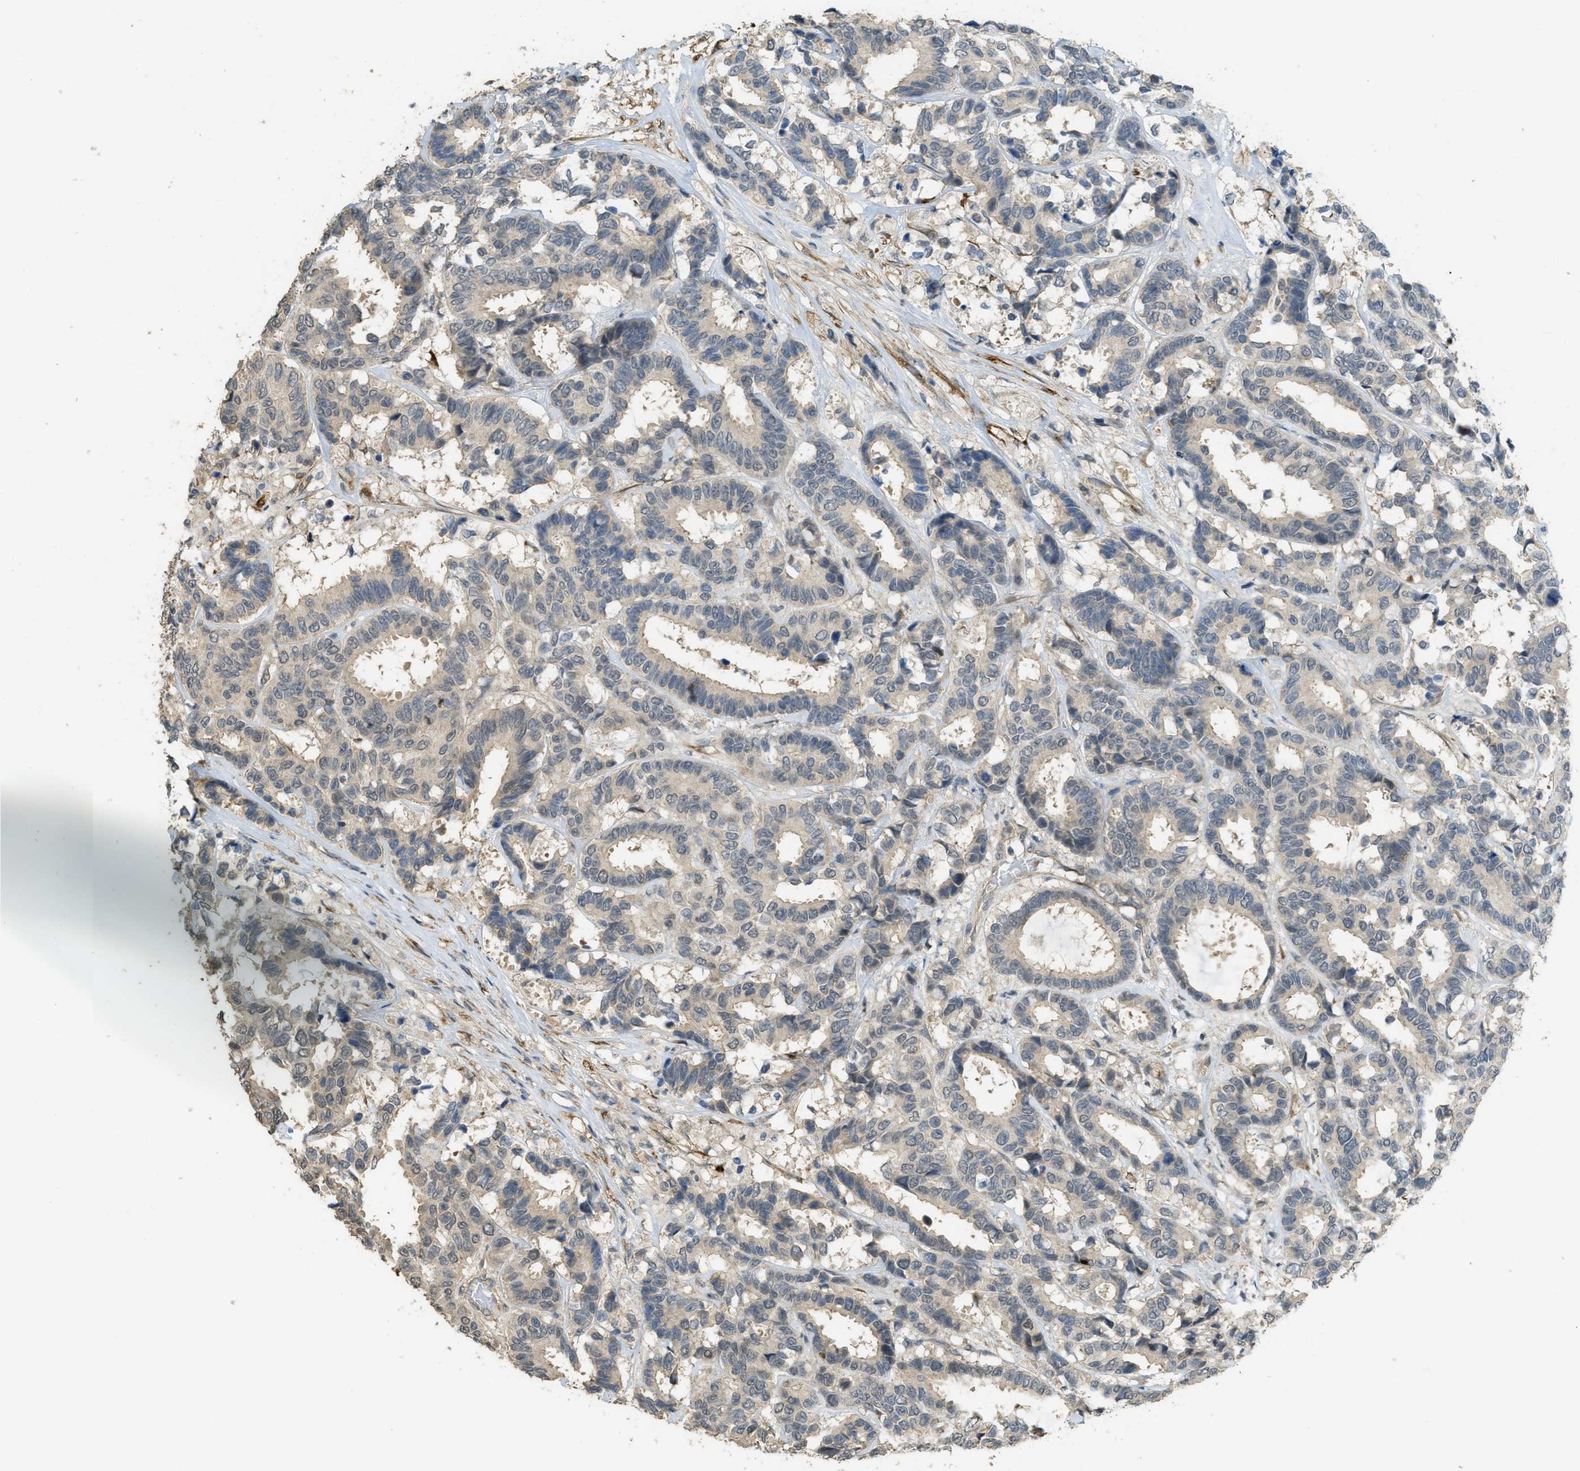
{"staining": {"intensity": "weak", "quantity": "25%-75%", "location": "cytoplasmic/membranous"}, "tissue": "breast cancer", "cell_type": "Tumor cells", "image_type": "cancer", "snomed": [{"axis": "morphology", "description": "Duct carcinoma"}, {"axis": "topography", "description": "Breast"}], "caption": "Invasive ductal carcinoma (breast) stained for a protein (brown) shows weak cytoplasmic/membranous positive staining in about 25%-75% of tumor cells.", "gene": "IGF2BP2", "patient": {"sex": "female", "age": 87}}